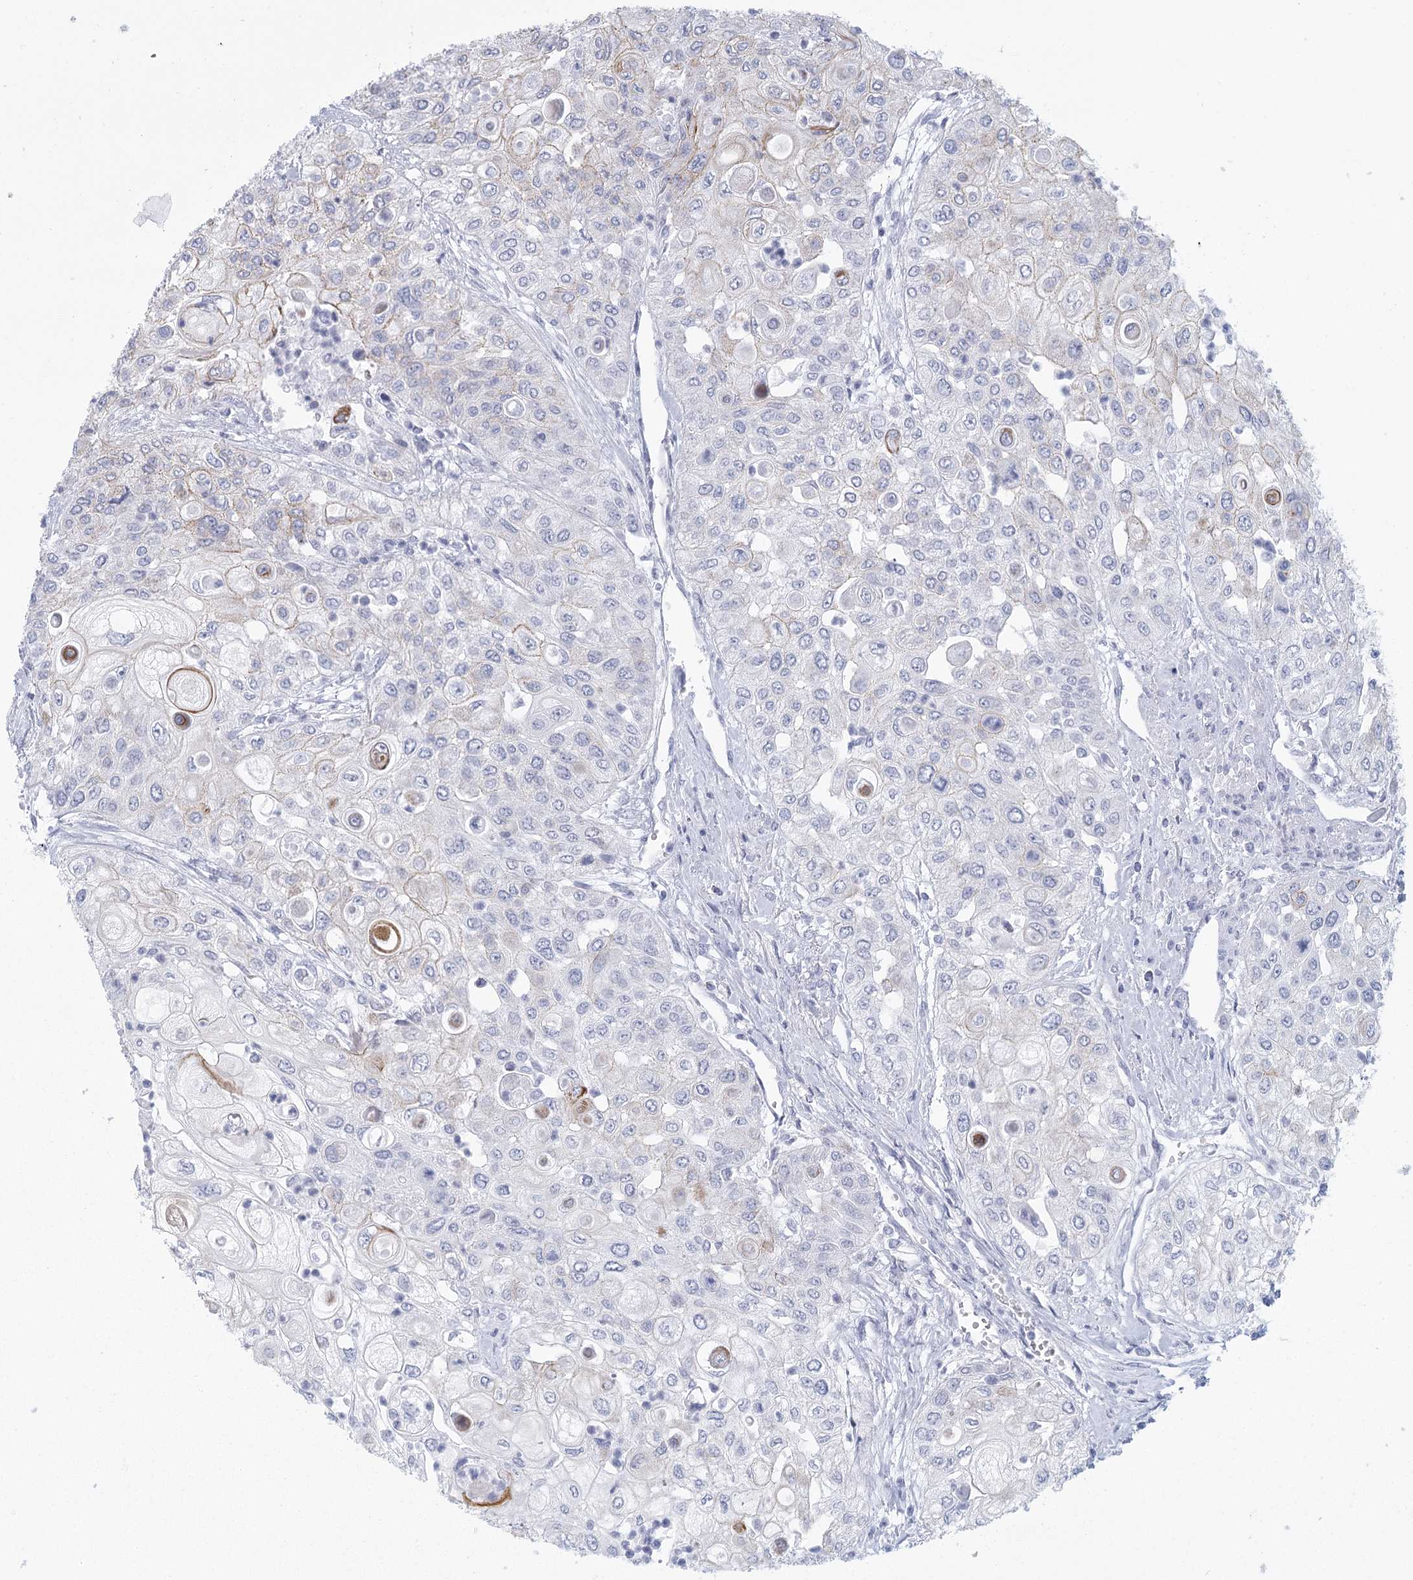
{"staining": {"intensity": "moderate", "quantity": "<25%", "location": "cytoplasmic/membranous"}, "tissue": "urothelial cancer", "cell_type": "Tumor cells", "image_type": "cancer", "snomed": [{"axis": "morphology", "description": "Urothelial carcinoma, High grade"}, {"axis": "topography", "description": "Urinary bladder"}], "caption": "A low amount of moderate cytoplasmic/membranous positivity is present in about <25% of tumor cells in high-grade urothelial carcinoma tissue.", "gene": "WNT8B", "patient": {"sex": "female", "age": 79}}